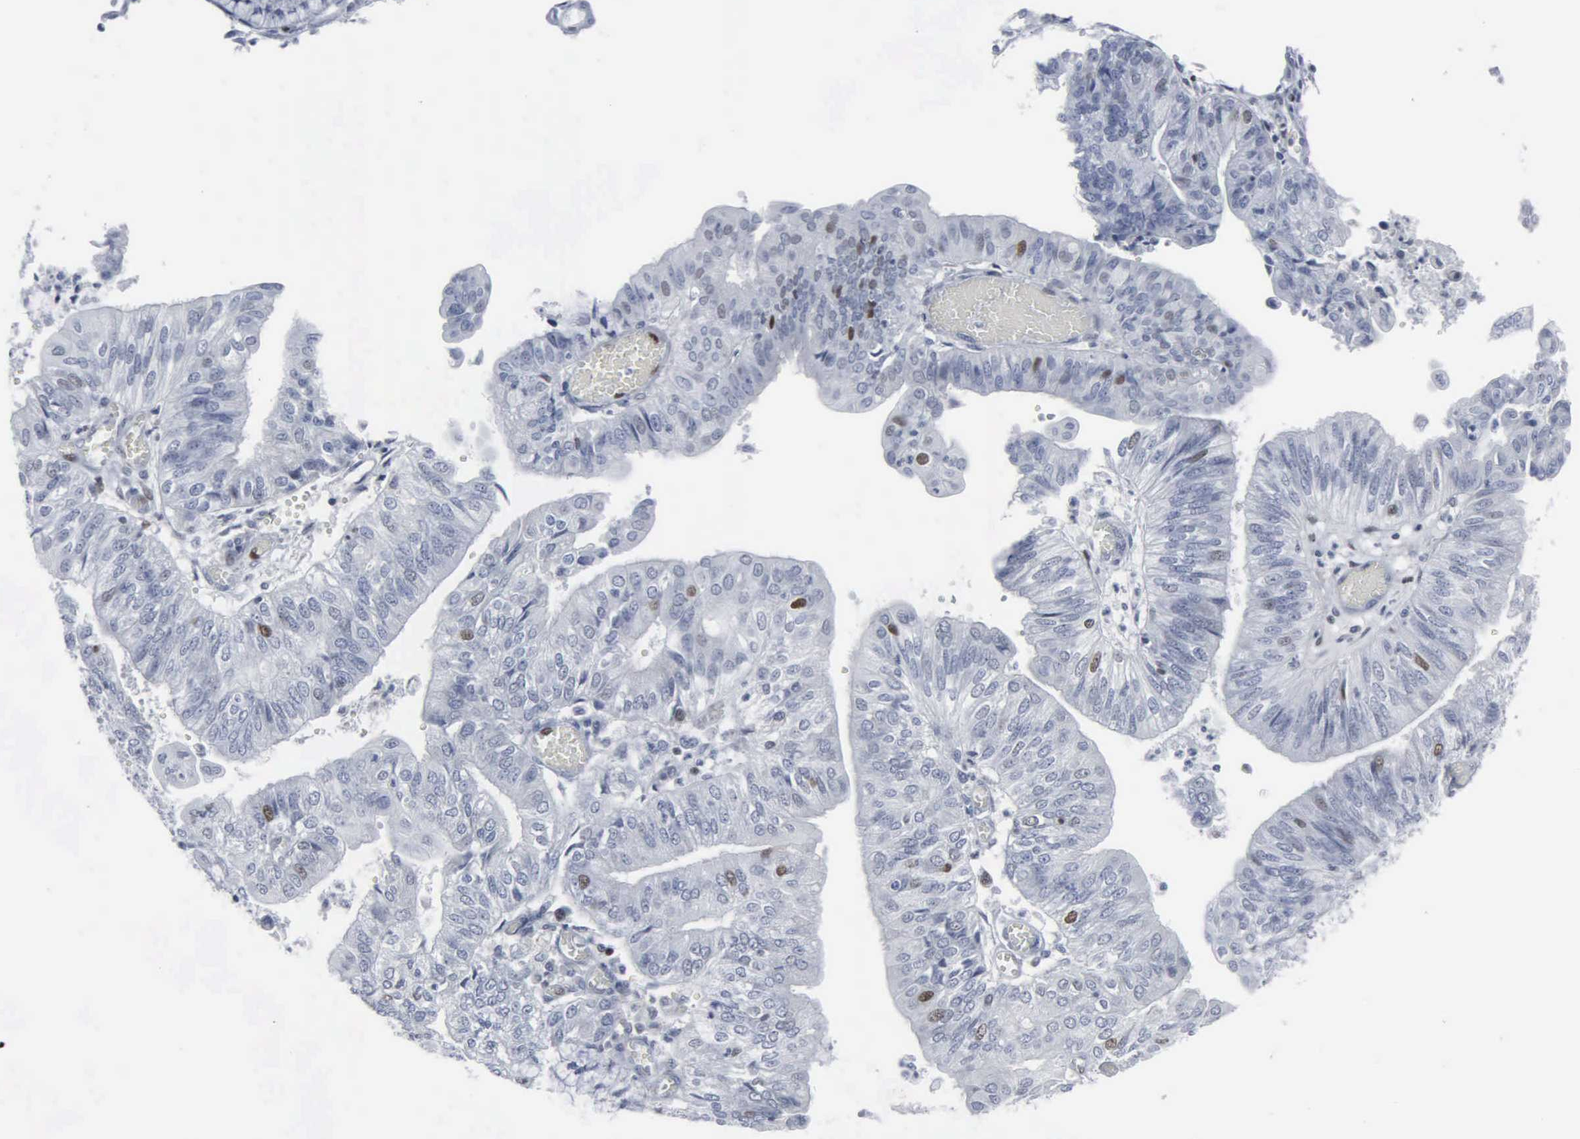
{"staining": {"intensity": "negative", "quantity": "none", "location": "none"}, "tissue": "endometrial cancer", "cell_type": "Tumor cells", "image_type": "cancer", "snomed": [{"axis": "morphology", "description": "Adenocarcinoma, NOS"}, {"axis": "topography", "description": "Endometrium"}], "caption": "The IHC image has no significant staining in tumor cells of endometrial cancer (adenocarcinoma) tissue.", "gene": "CCND3", "patient": {"sex": "female", "age": 59}}